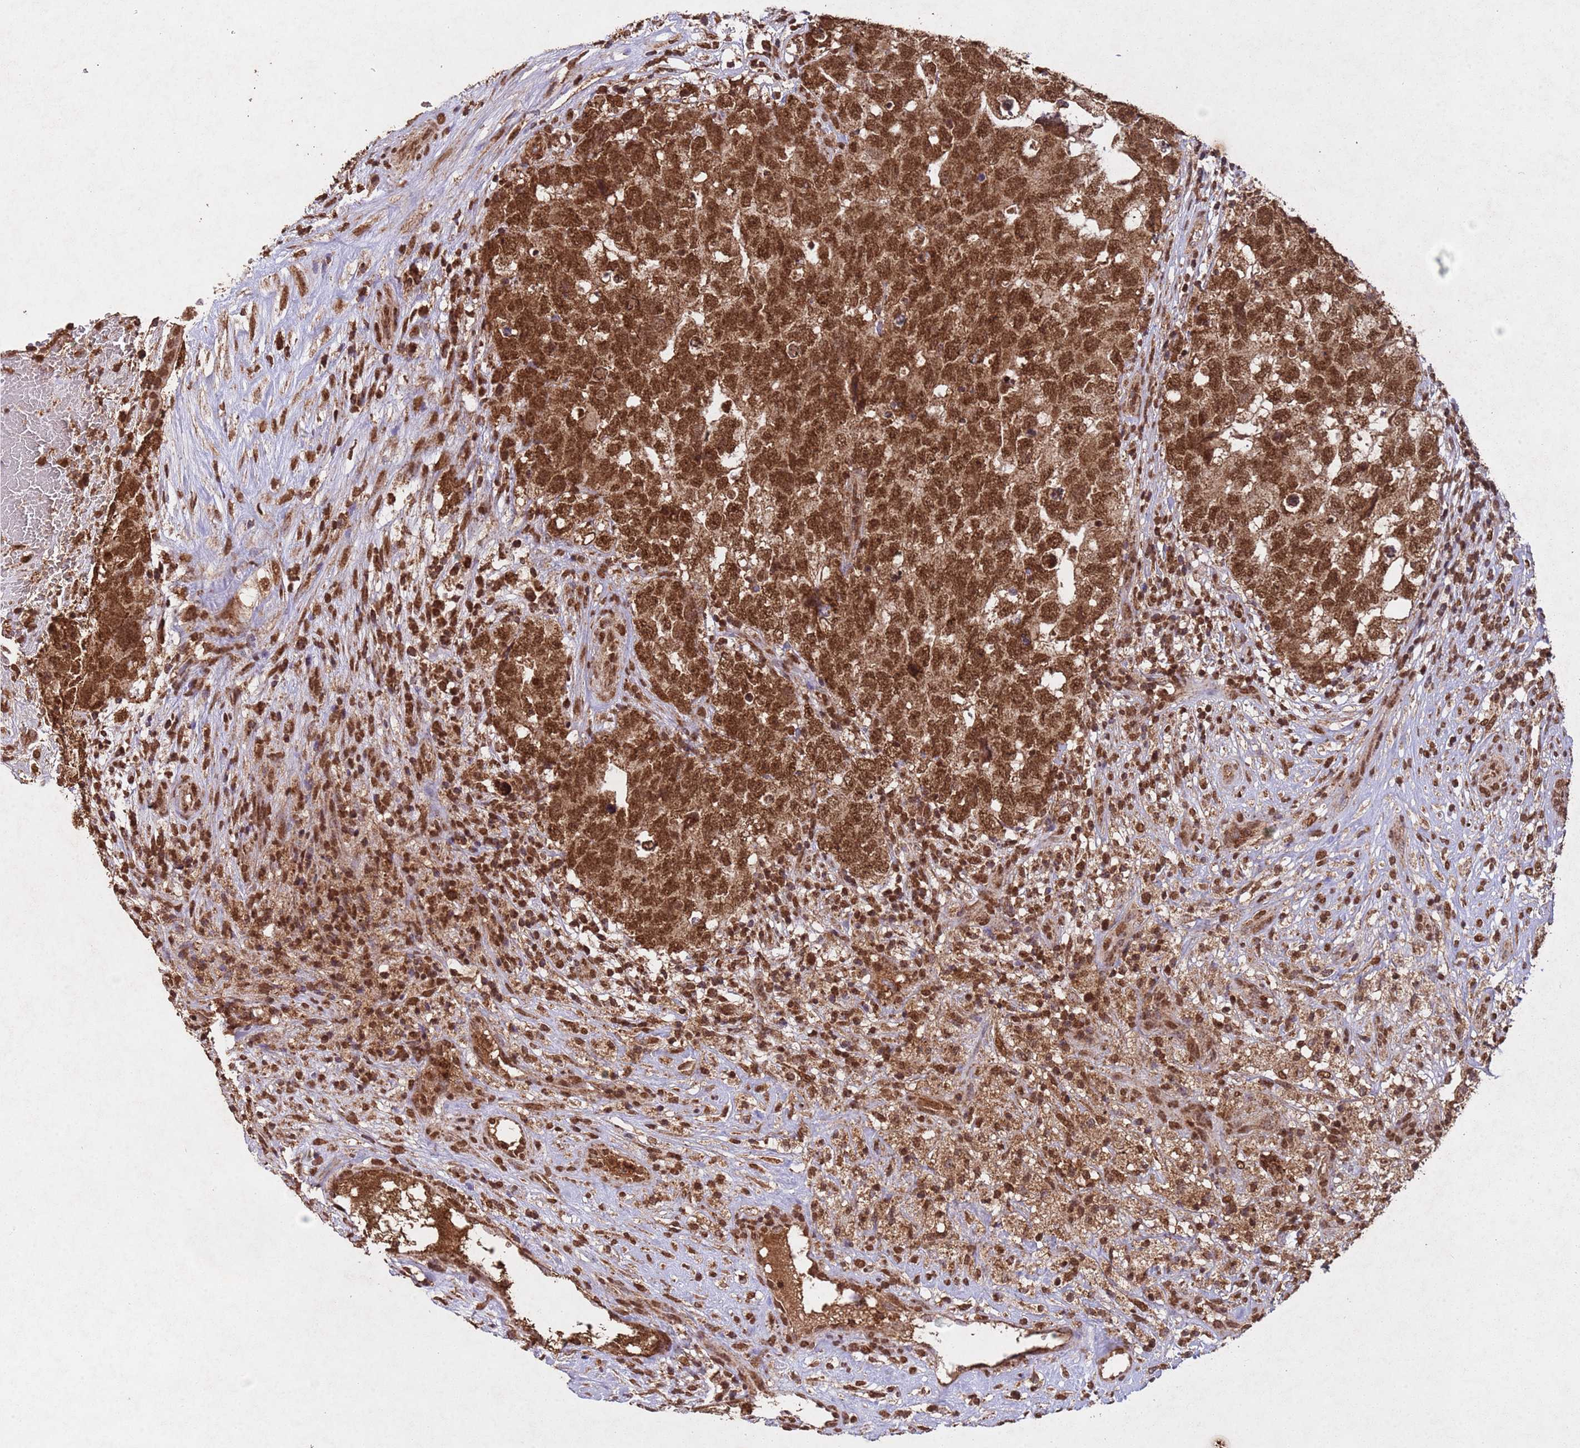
{"staining": {"intensity": "strong", "quantity": ">75%", "location": "cytoplasmic/membranous,nuclear"}, "tissue": "testis cancer", "cell_type": "Tumor cells", "image_type": "cancer", "snomed": [{"axis": "morphology", "description": "Seminoma, NOS"}, {"axis": "morphology", "description": "Carcinoma, Embryonal, NOS"}, {"axis": "topography", "description": "Testis"}], "caption": "Strong cytoplasmic/membranous and nuclear positivity for a protein is identified in about >75% of tumor cells of embryonal carcinoma (testis) using IHC.", "gene": "HDAC10", "patient": {"sex": "male", "age": 29}}